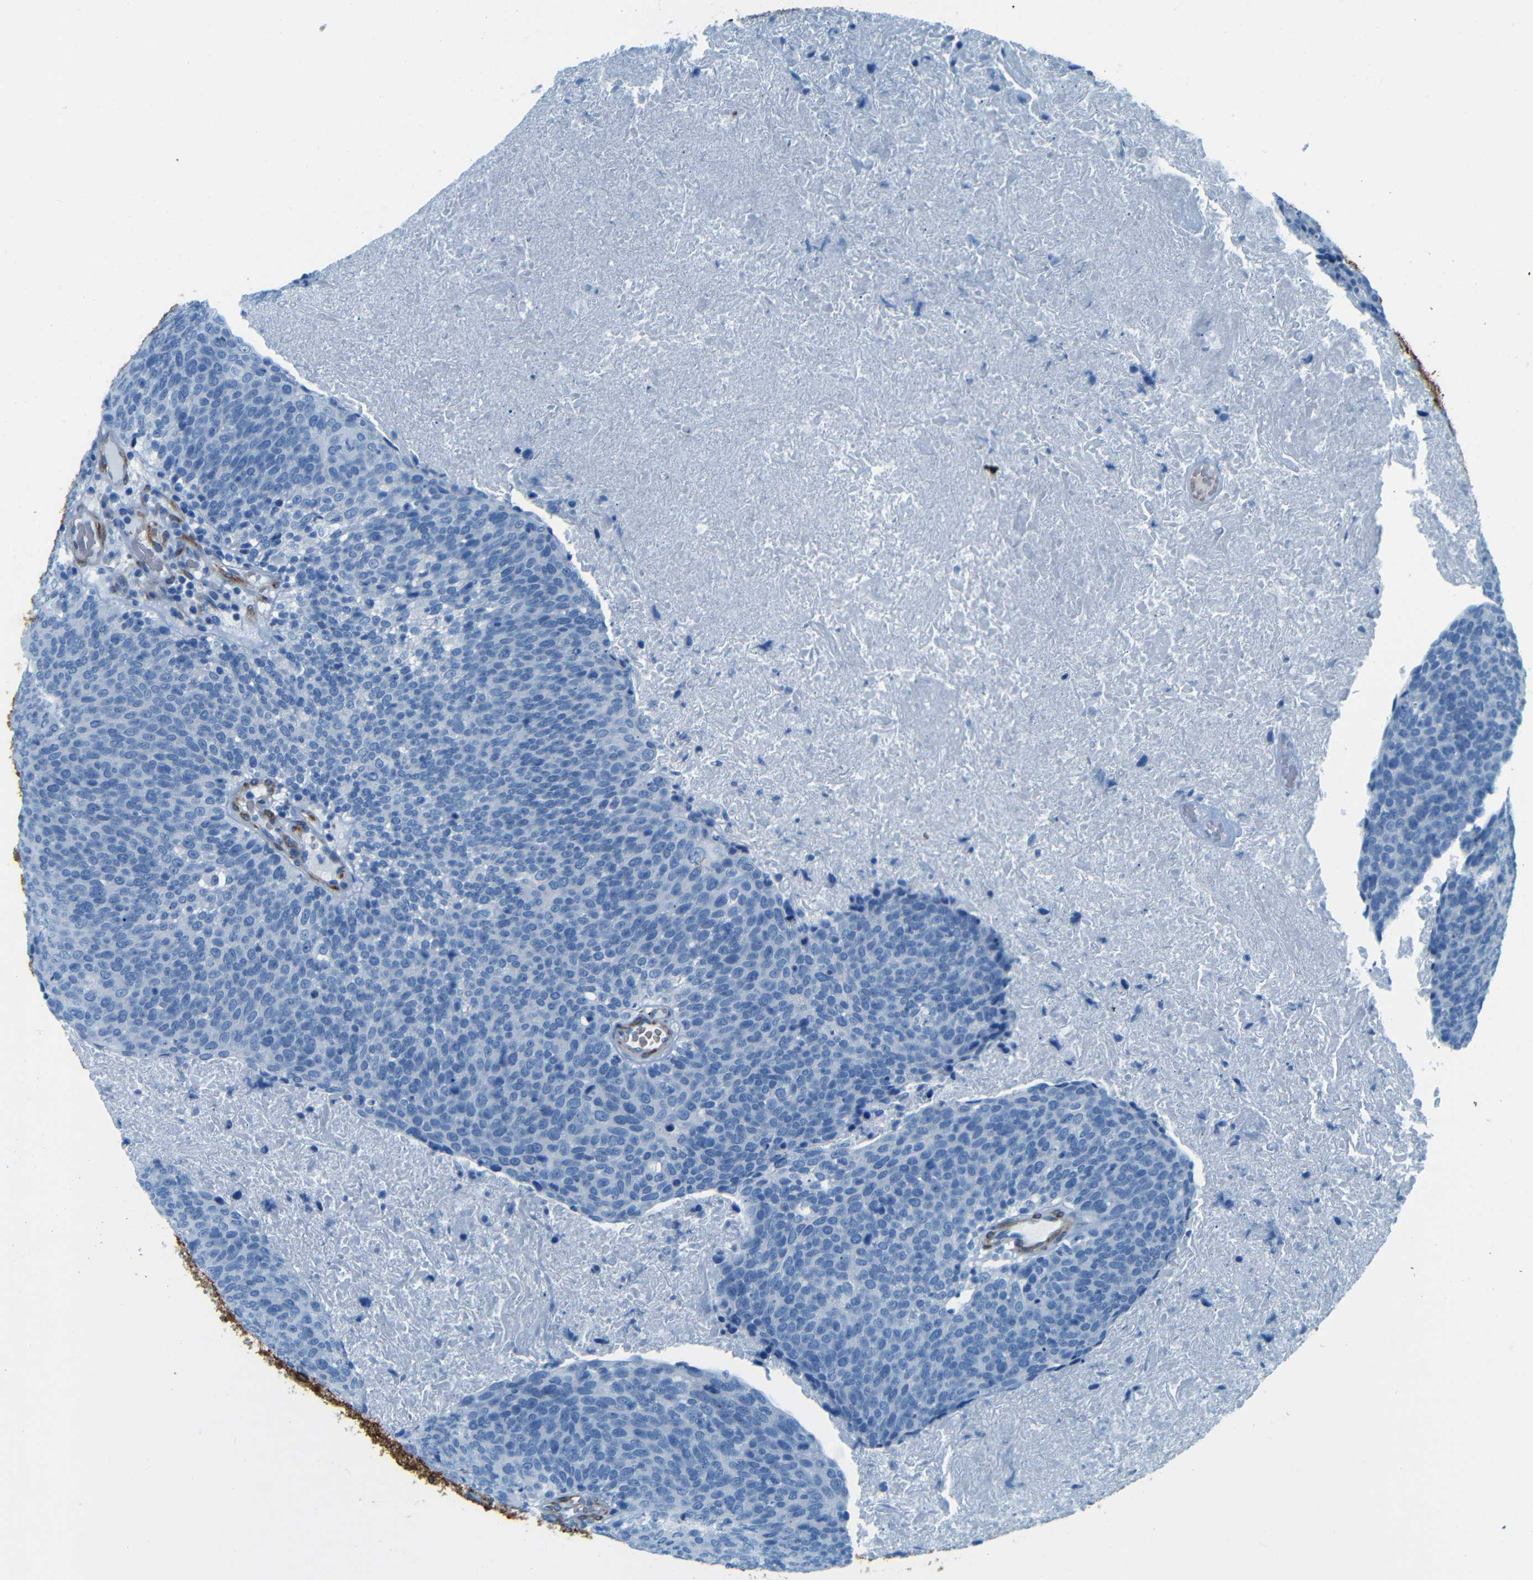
{"staining": {"intensity": "negative", "quantity": "none", "location": "none"}, "tissue": "head and neck cancer", "cell_type": "Tumor cells", "image_type": "cancer", "snomed": [{"axis": "morphology", "description": "Squamous cell carcinoma, NOS"}, {"axis": "morphology", "description": "Squamous cell carcinoma, metastatic, NOS"}, {"axis": "topography", "description": "Lymph node"}, {"axis": "topography", "description": "Head-Neck"}], "caption": "A micrograph of human metastatic squamous cell carcinoma (head and neck) is negative for staining in tumor cells.", "gene": "MAP2", "patient": {"sex": "male", "age": 62}}